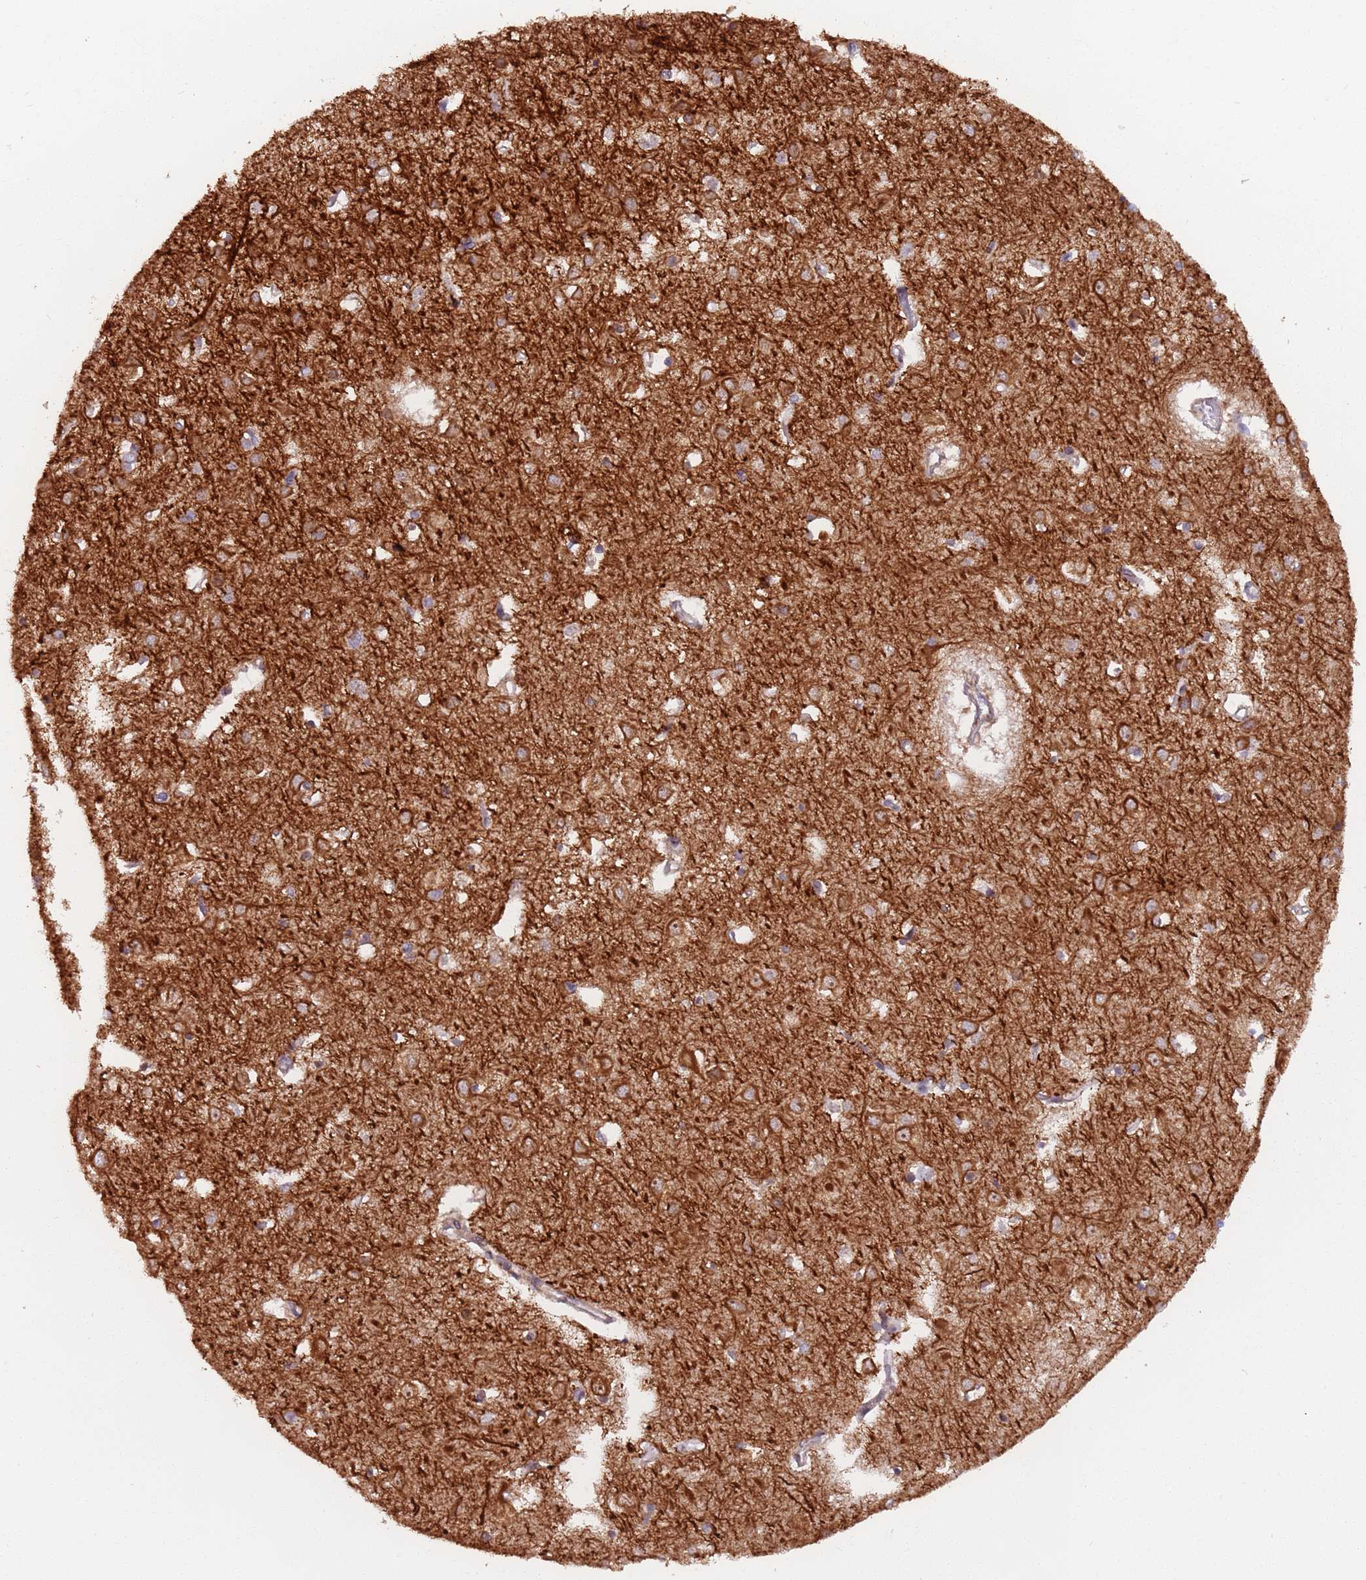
{"staining": {"intensity": "weak", "quantity": "<25%", "location": "cytoplasmic/membranous"}, "tissue": "cerebral cortex", "cell_type": "Endothelial cells", "image_type": "normal", "snomed": [{"axis": "morphology", "description": "Normal tissue, NOS"}, {"axis": "topography", "description": "Cerebral cortex"}], "caption": "An immunohistochemistry histopathology image of unremarkable cerebral cortex is shown. There is no staining in endothelial cells of cerebral cortex.", "gene": "AKTIP", "patient": {"sex": "female", "age": 64}}